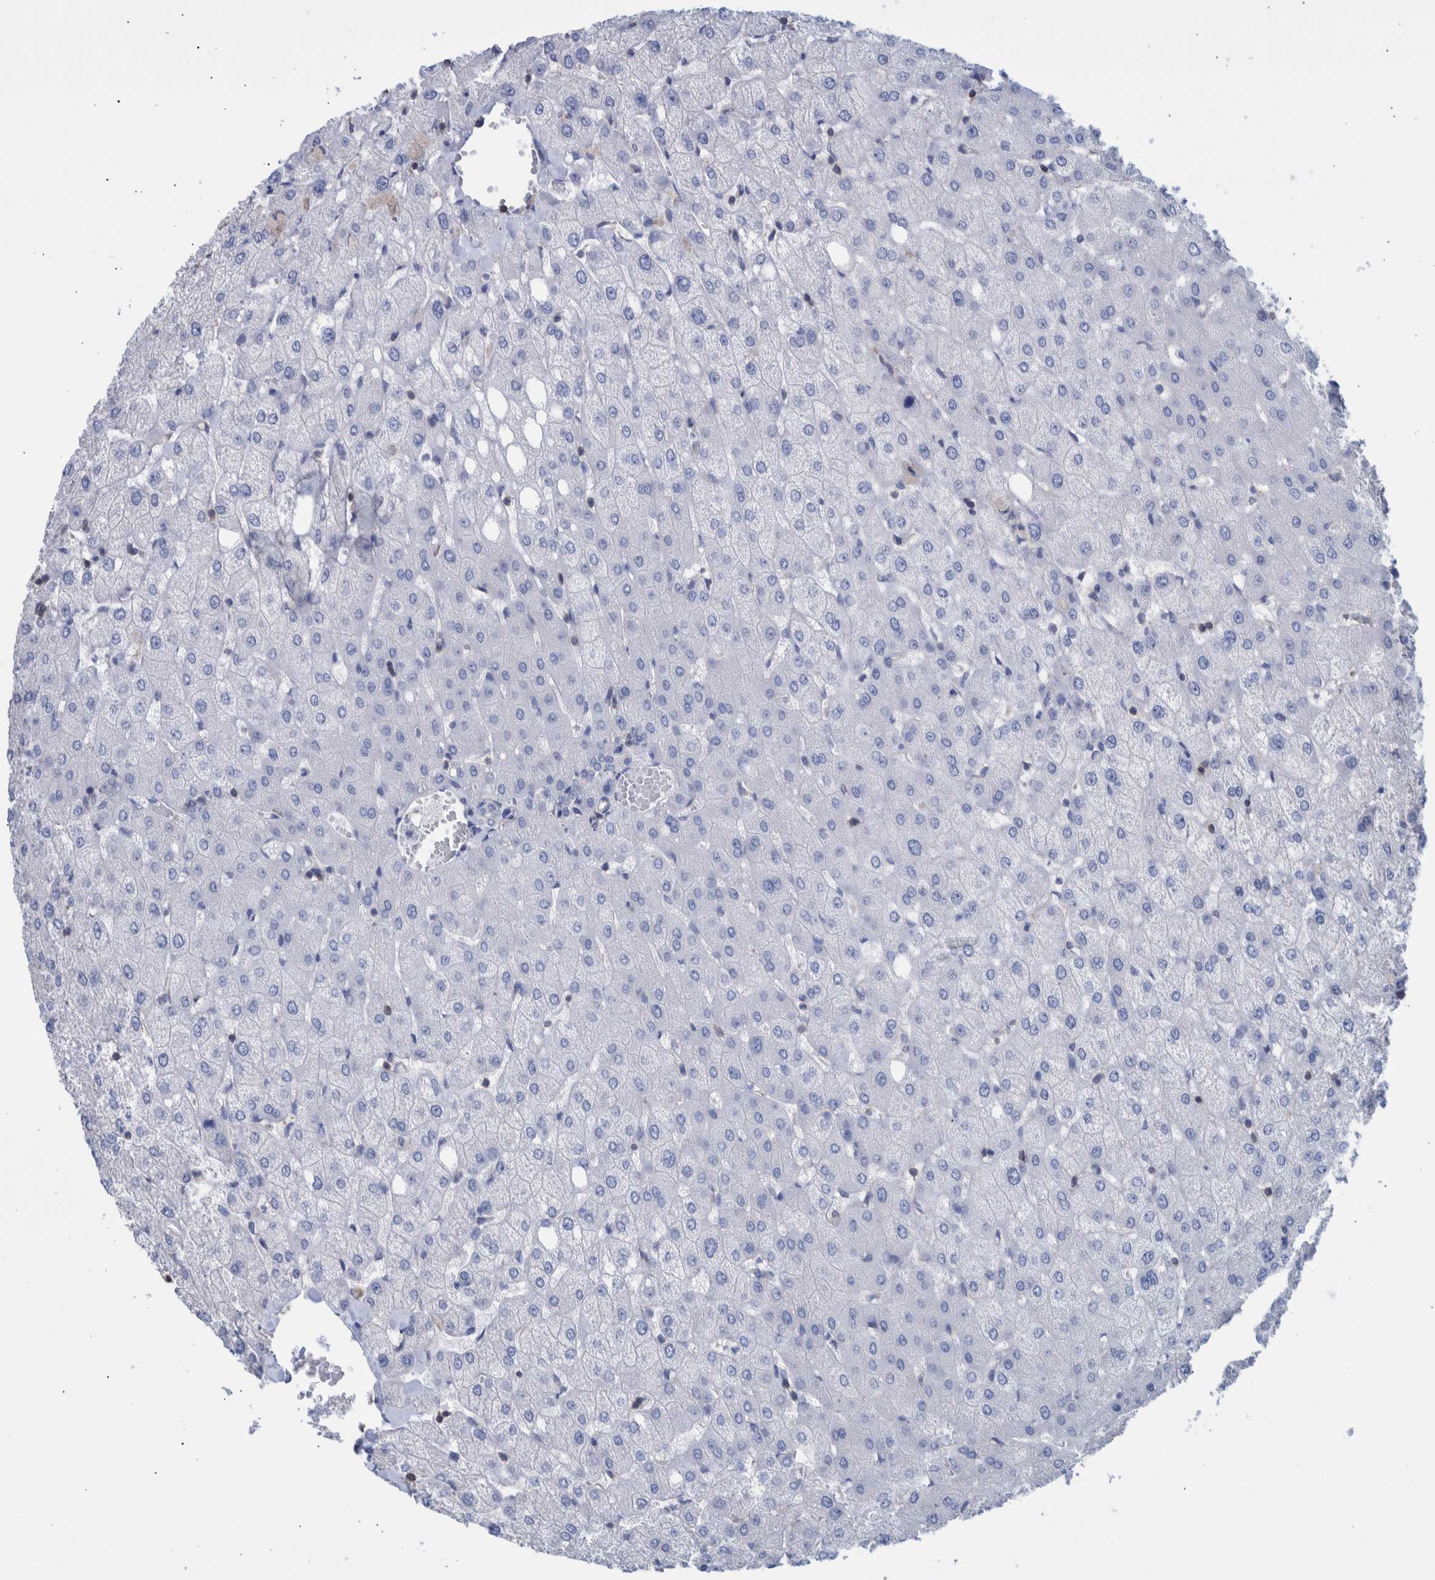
{"staining": {"intensity": "negative", "quantity": "none", "location": "none"}, "tissue": "liver", "cell_type": "Cholangiocytes", "image_type": "normal", "snomed": [{"axis": "morphology", "description": "Normal tissue, NOS"}, {"axis": "topography", "description": "Liver"}], "caption": "Immunohistochemistry image of normal human liver stained for a protein (brown), which reveals no expression in cholangiocytes. The staining is performed using DAB (3,3'-diaminobenzidine) brown chromogen with nuclei counter-stained in using hematoxylin.", "gene": "PPP3CC", "patient": {"sex": "female", "age": 54}}